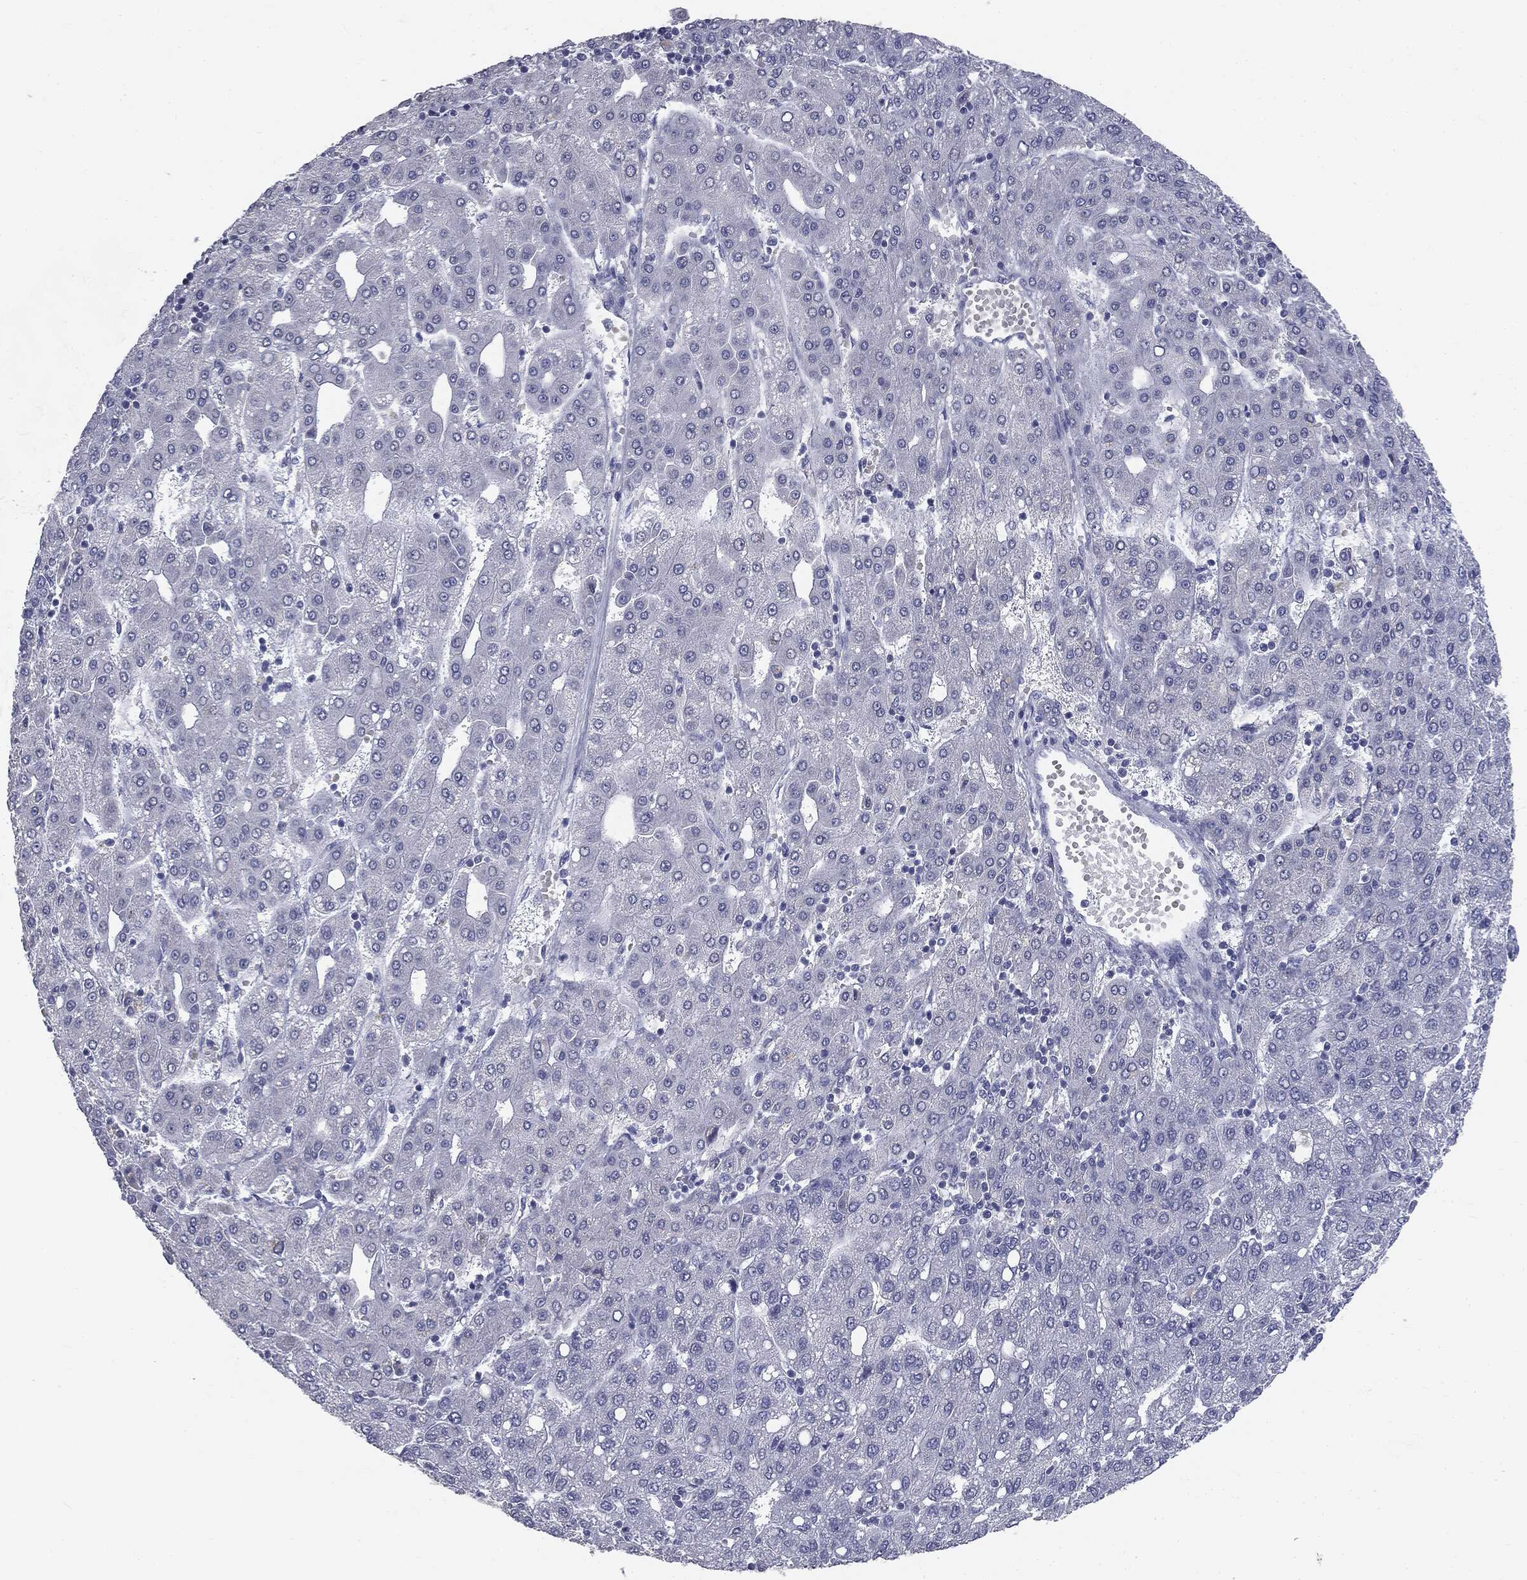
{"staining": {"intensity": "negative", "quantity": "none", "location": "none"}, "tissue": "liver cancer", "cell_type": "Tumor cells", "image_type": "cancer", "snomed": [{"axis": "morphology", "description": "Carcinoma, Hepatocellular, NOS"}, {"axis": "topography", "description": "Liver"}], "caption": "IHC of human liver cancer demonstrates no positivity in tumor cells.", "gene": "AFP", "patient": {"sex": "male", "age": 65}}